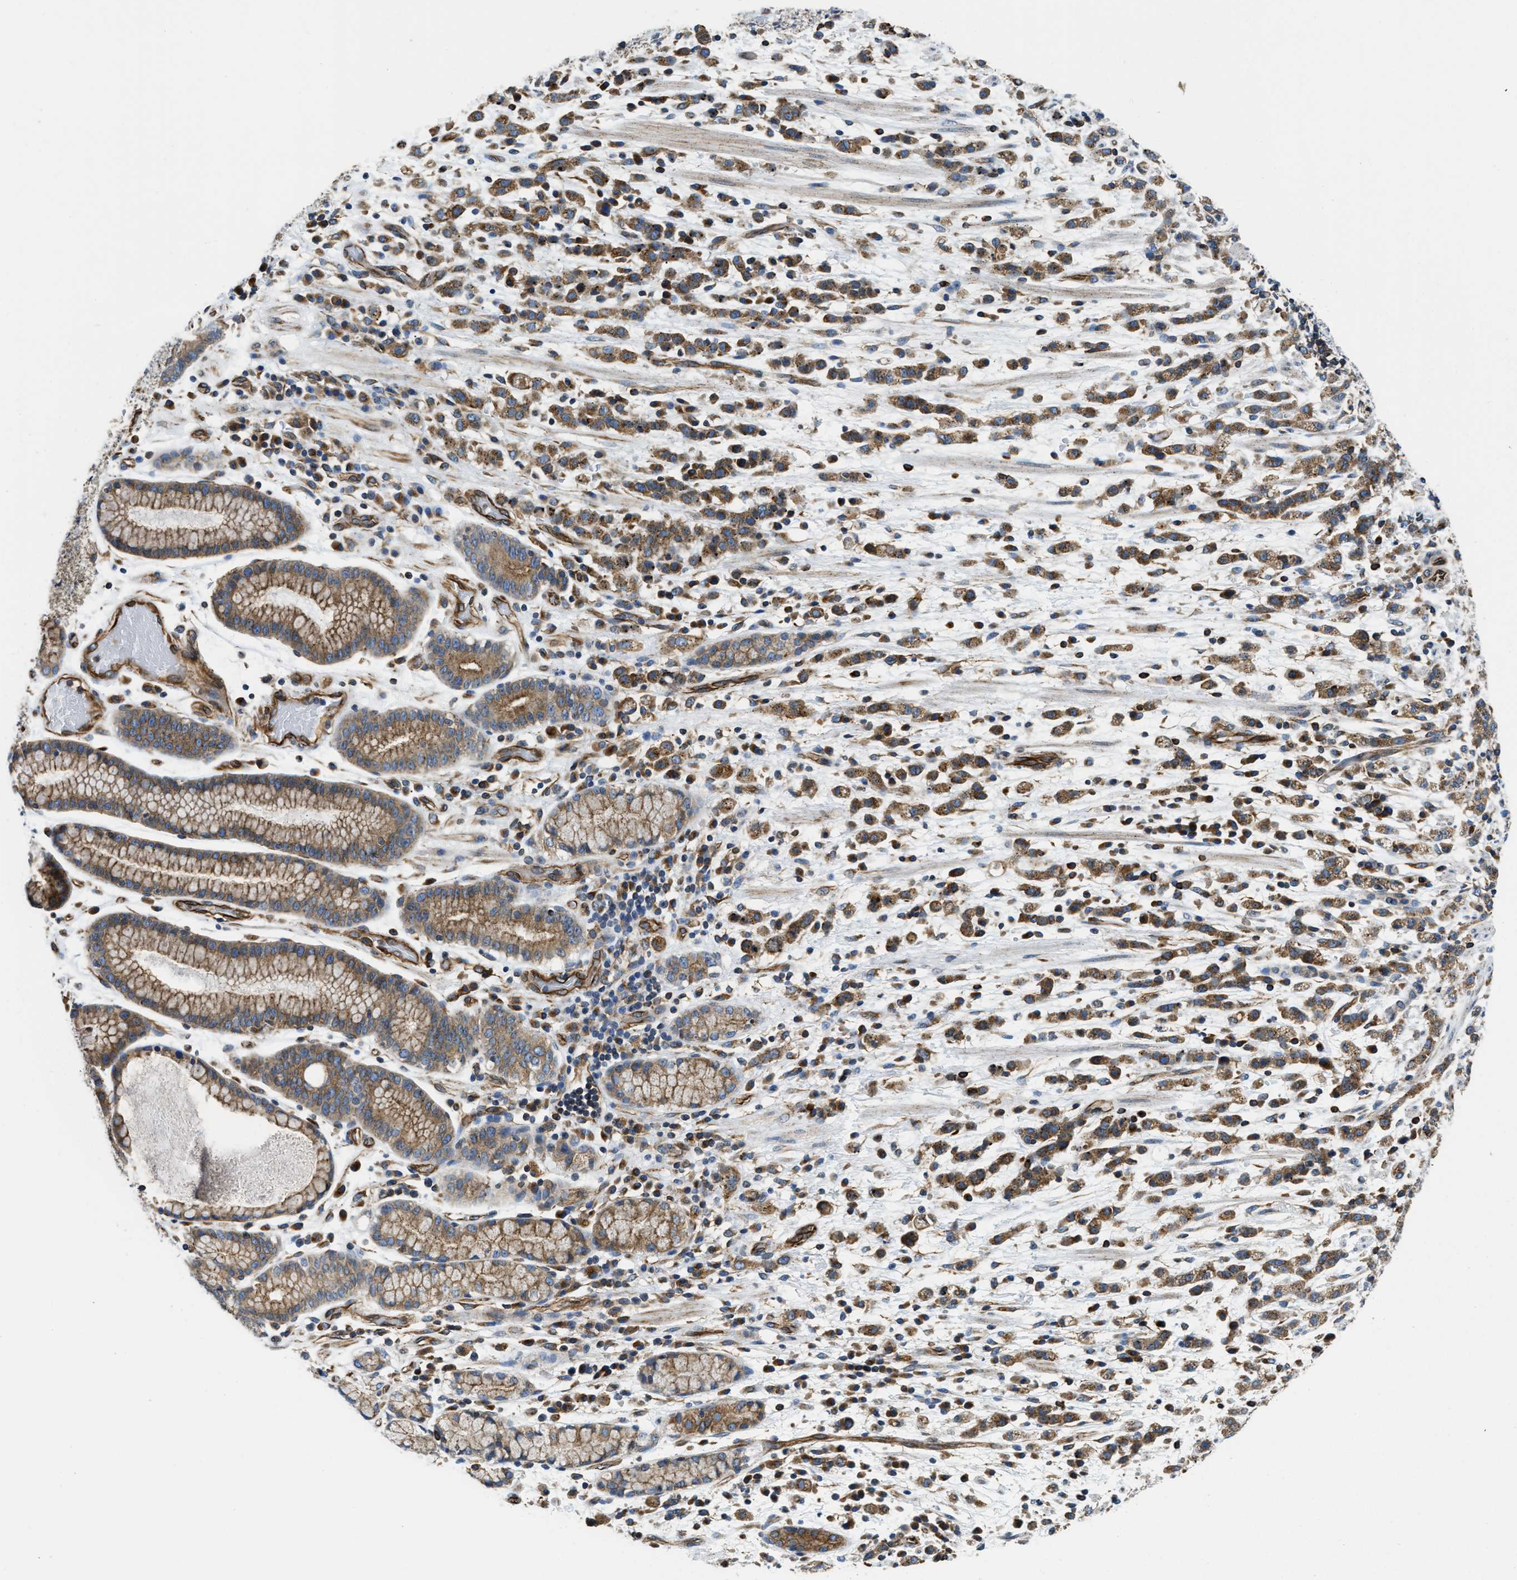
{"staining": {"intensity": "moderate", "quantity": ">75%", "location": "cytoplasmic/membranous"}, "tissue": "stomach cancer", "cell_type": "Tumor cells", "image_type": "cancer", "snomed": [{"axis": "morphology", "description": "Adenocarcinoma, NOS"}, {"axis": "topography", "description": "Stomach, lower"}], "caption": "High-power microscopy captured an IHC image of stomach adenocarcinoma, revealing moderate cytoplasmic/membranous staining in about >75% of tumor cells. The staining is performed using DAB brown chromogen to label protein expression. The nuclei are counter-stained blue using hematoxylin.", "gene": "HSD17B12", "patient": {"sex": "male", "age": 88}}